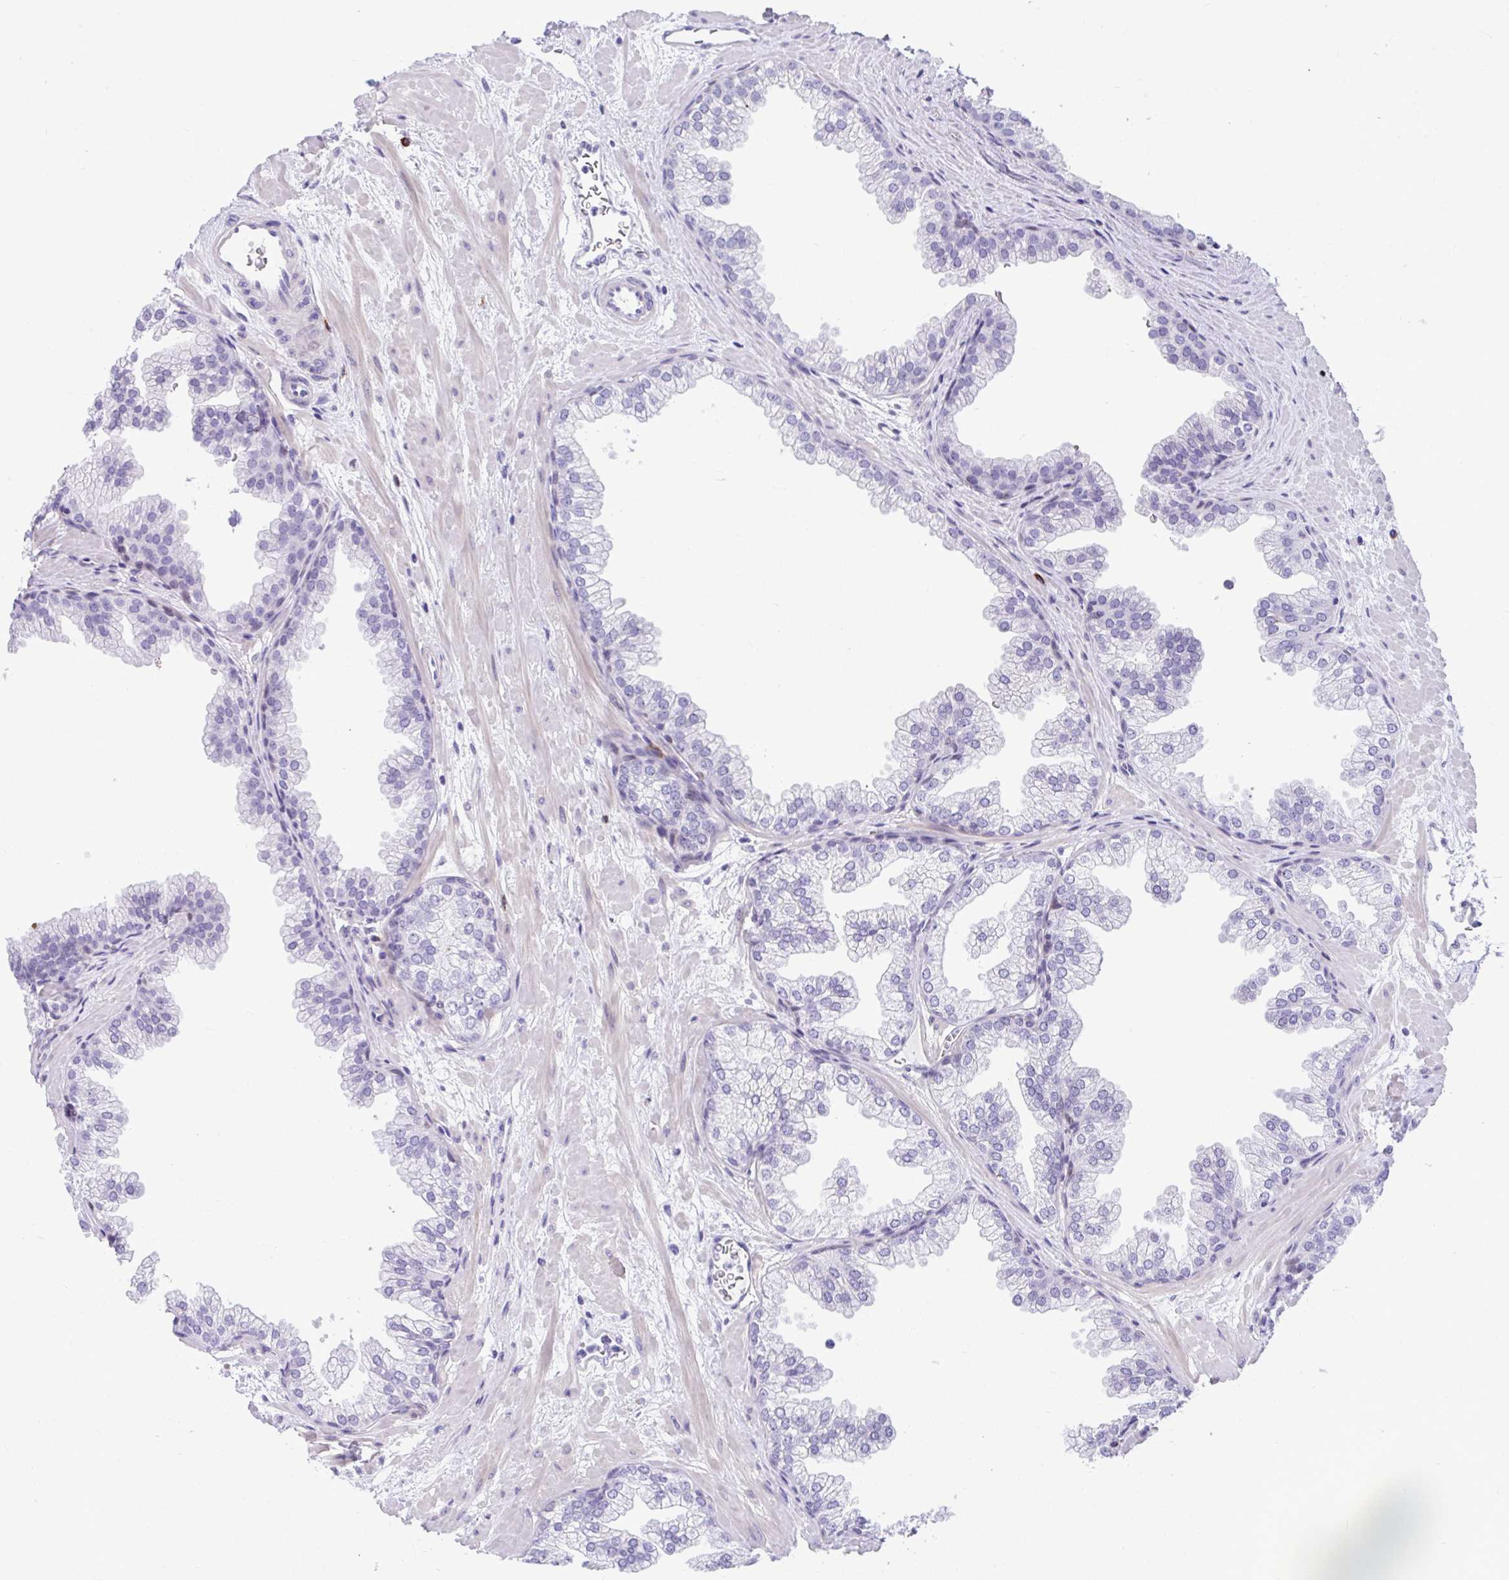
{"staining": {"intensity": "negative", "quantity": "none", "location": "none"}, "tissue": "prostate", "cell_type": "Glandular cells", "image_type": "normal", "snomed": [{"axis": "morphology", "description": "Normal tissue, NOS"}, {"axis": "topography", "description": "Prostate"}], "caption": "An immunohistochemistry (IHC) micrograph of benign prostate is shown. There is no staining in glandular cells of prostate. (DAB (3,3'-diaminobenzidine) immunohistochemistry (IHC), high magnification).", "gene": "ISL1", "patient": {"sex": "male", "age": 37}}